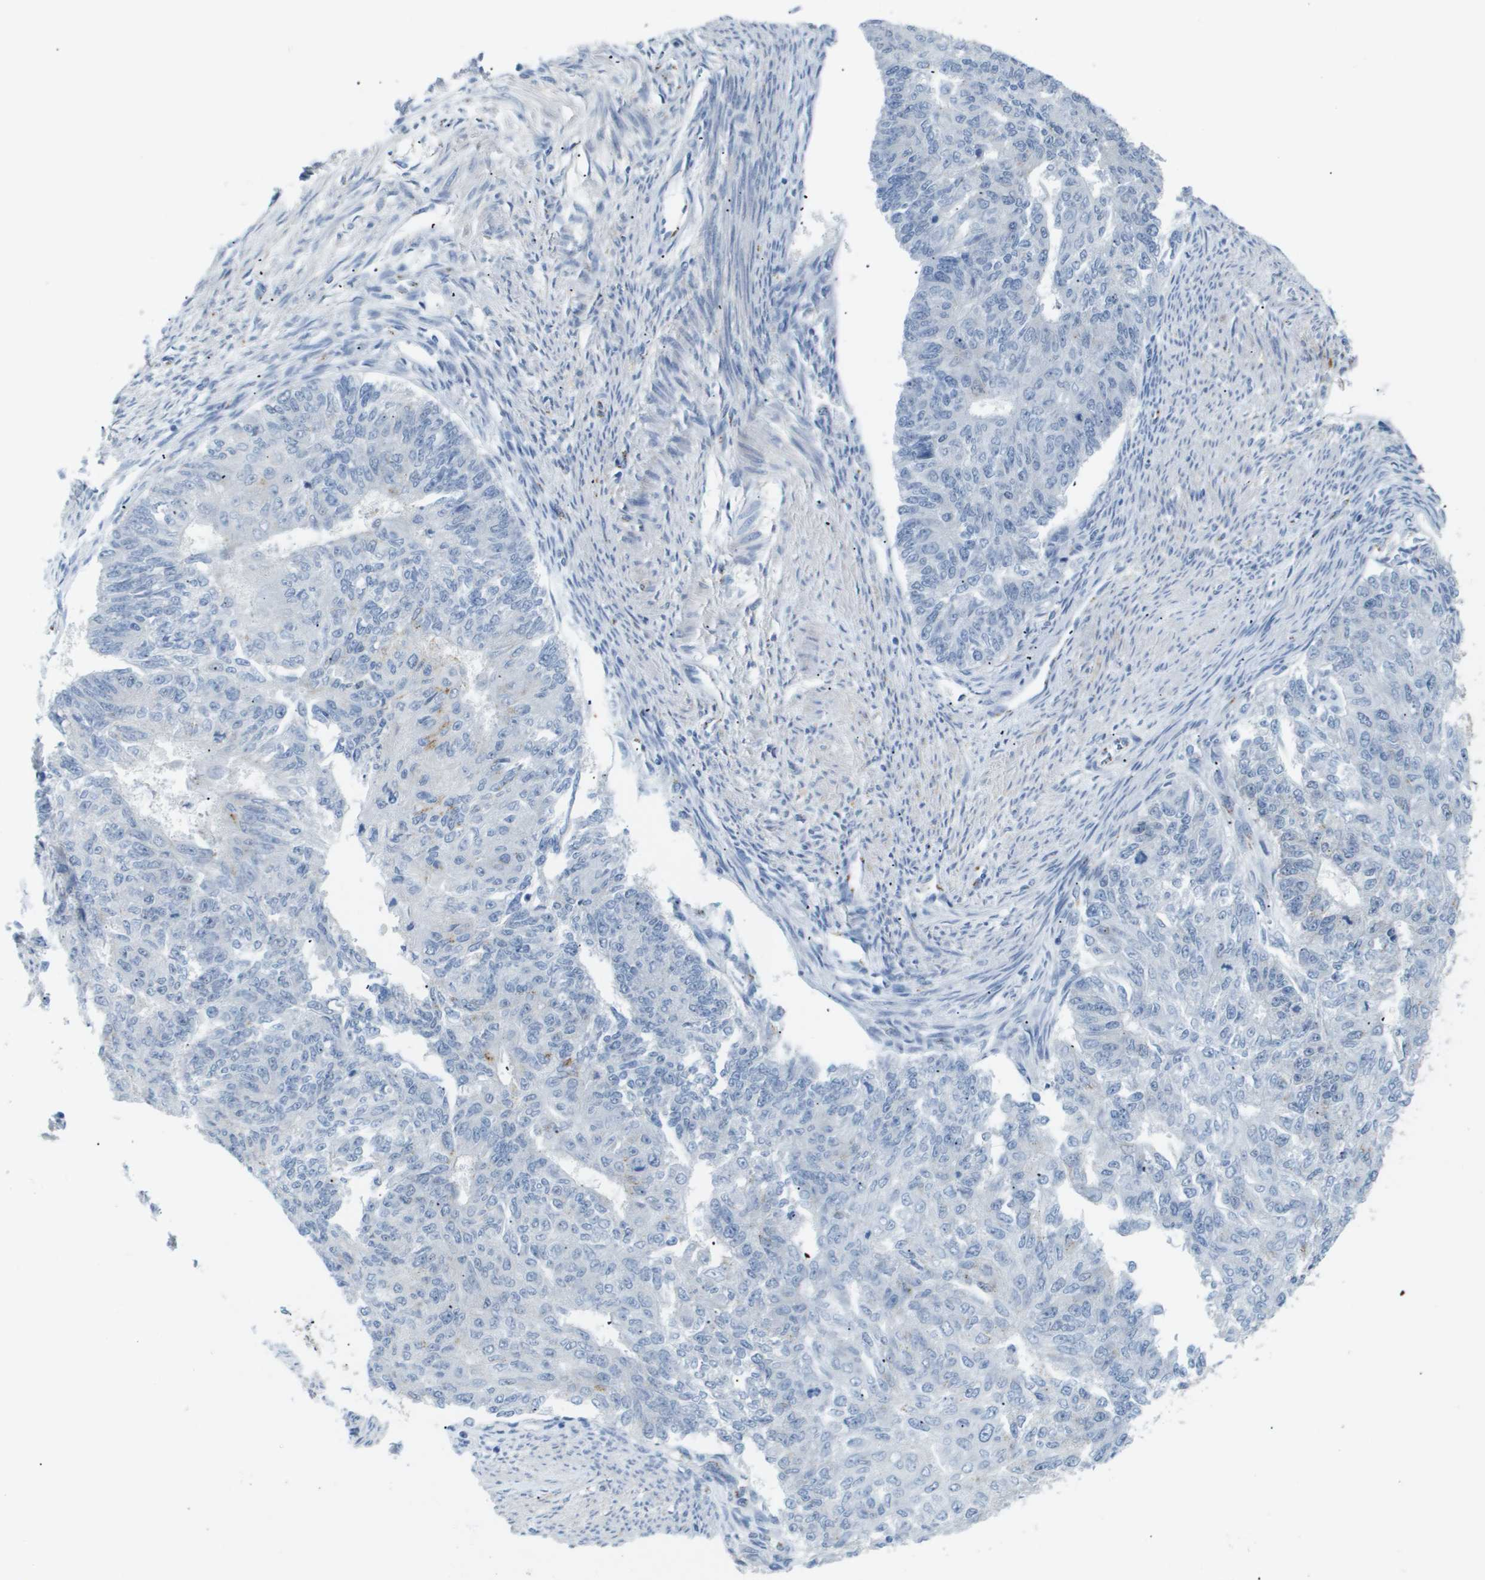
{"staining": {"intensity": "negative", "quantity": "none", "location": "none"}, "tissue": "endometrial cancer", "cell_type": "Tumor cells", "image_type": "cancer", "snomed": [{"axis": "morphology", "description": "Adenocarcinoma, NOS"}, {"axis": "topography", "description": "Endometrium"}], "caption": "Immunohistochemistry (IHC) photomicrograph of human endometrial cancer (adenocarcinoma) stained for a protein (brown), which demonstrates no positivity in tumor cells.", "gene": "OTUD5", "patient": {"sex": "female", "age": 32}}